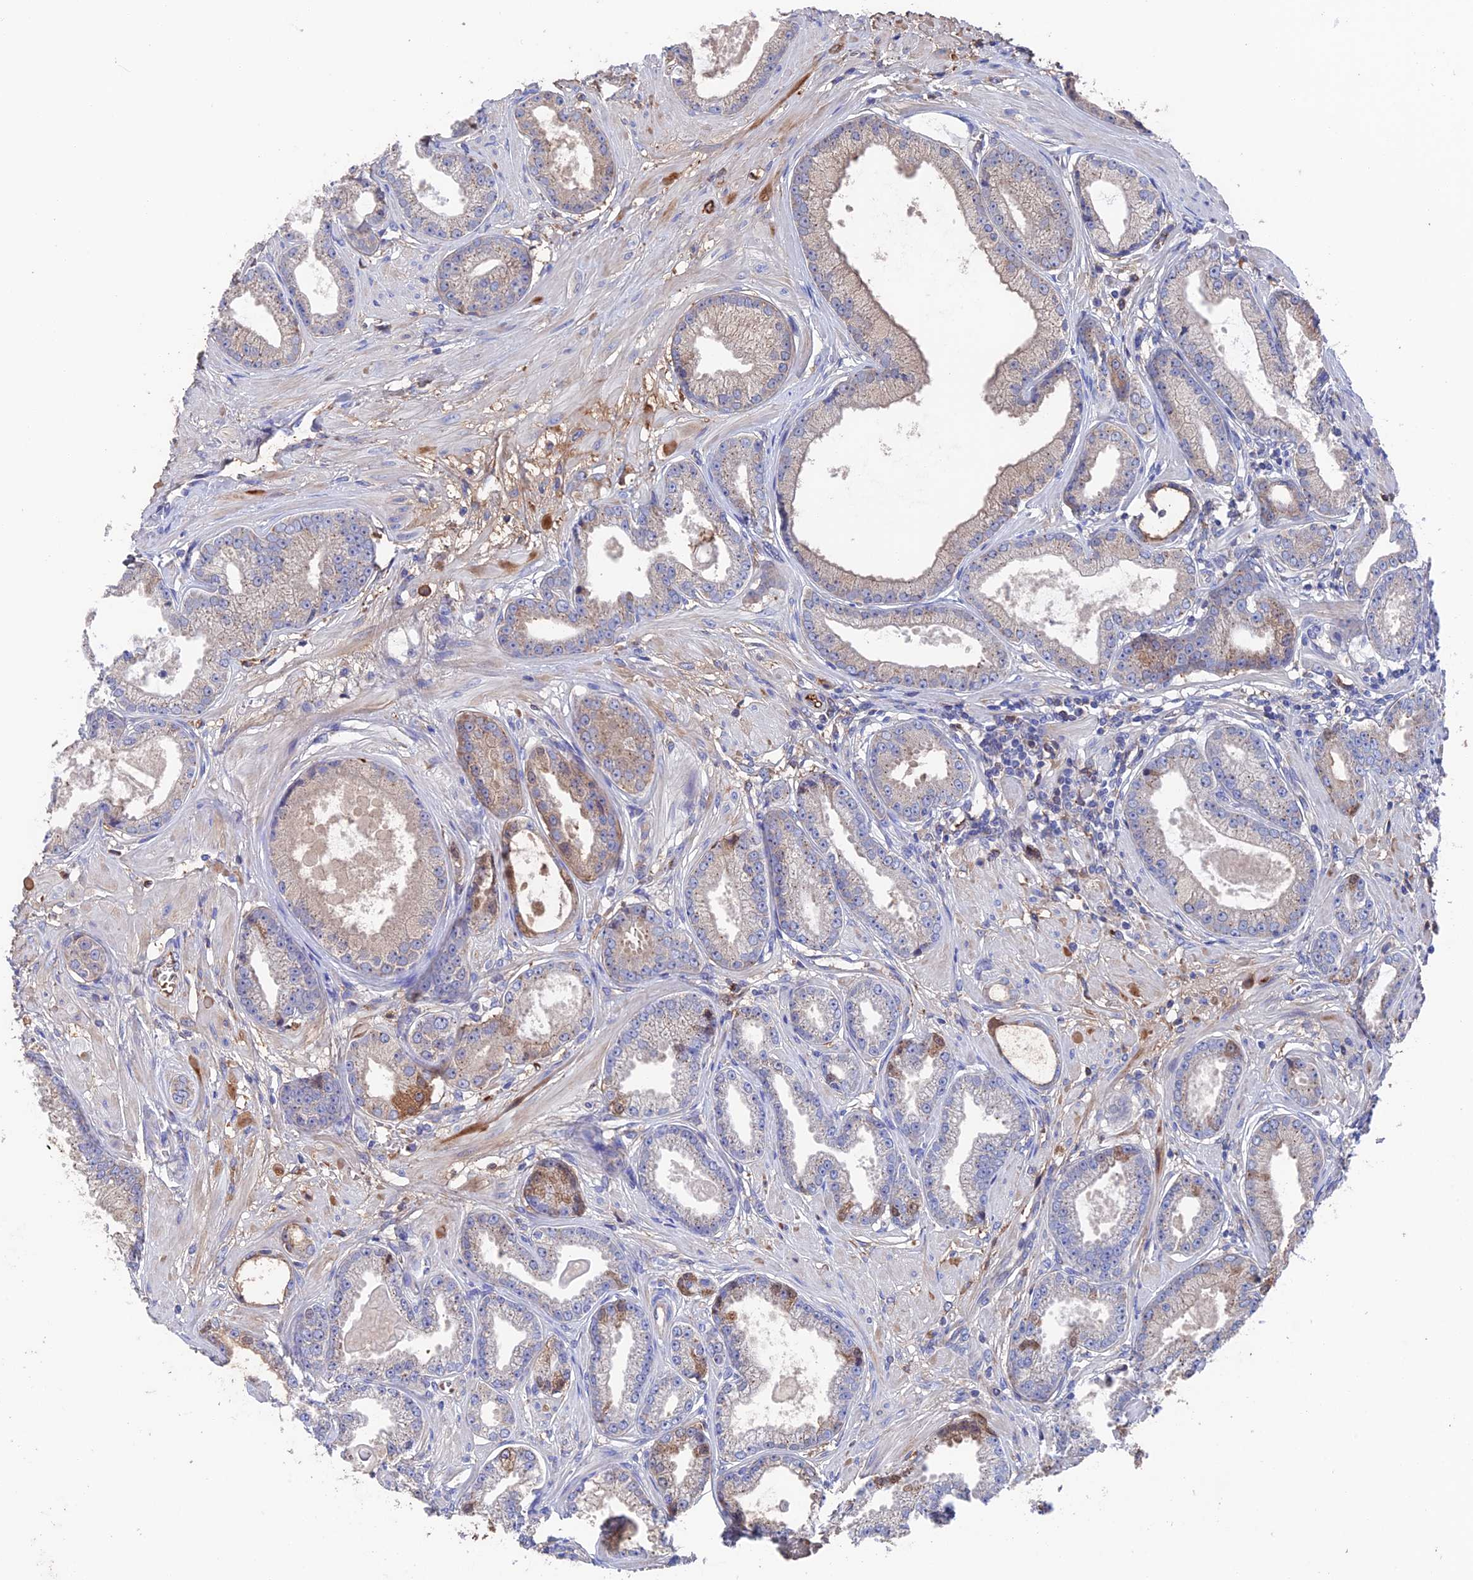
{"staining": {"intensity": "moderate", "quantity": "25%-75%", "location": "cytoplasmic/membranous,nuclear"}, "tissue": "prostate cancer", "cell_type": "Tumor cells", "image_type": "cancer", "snomed": [{"axis": "morphology", "description": "Adenocarcinoma, Low grade"}, {"axis": "topography", "description": "Prostate"}], "caption": "Prostate adenocarcinoma (low-grade) stained with a brown dye exhibits moderate cytoplasmic/membranous and nuclear positive positivity in approximately 25%-75% of tumor cells.", "gene": "HPF1", "patient": {"sex": "male", "age": 64}}